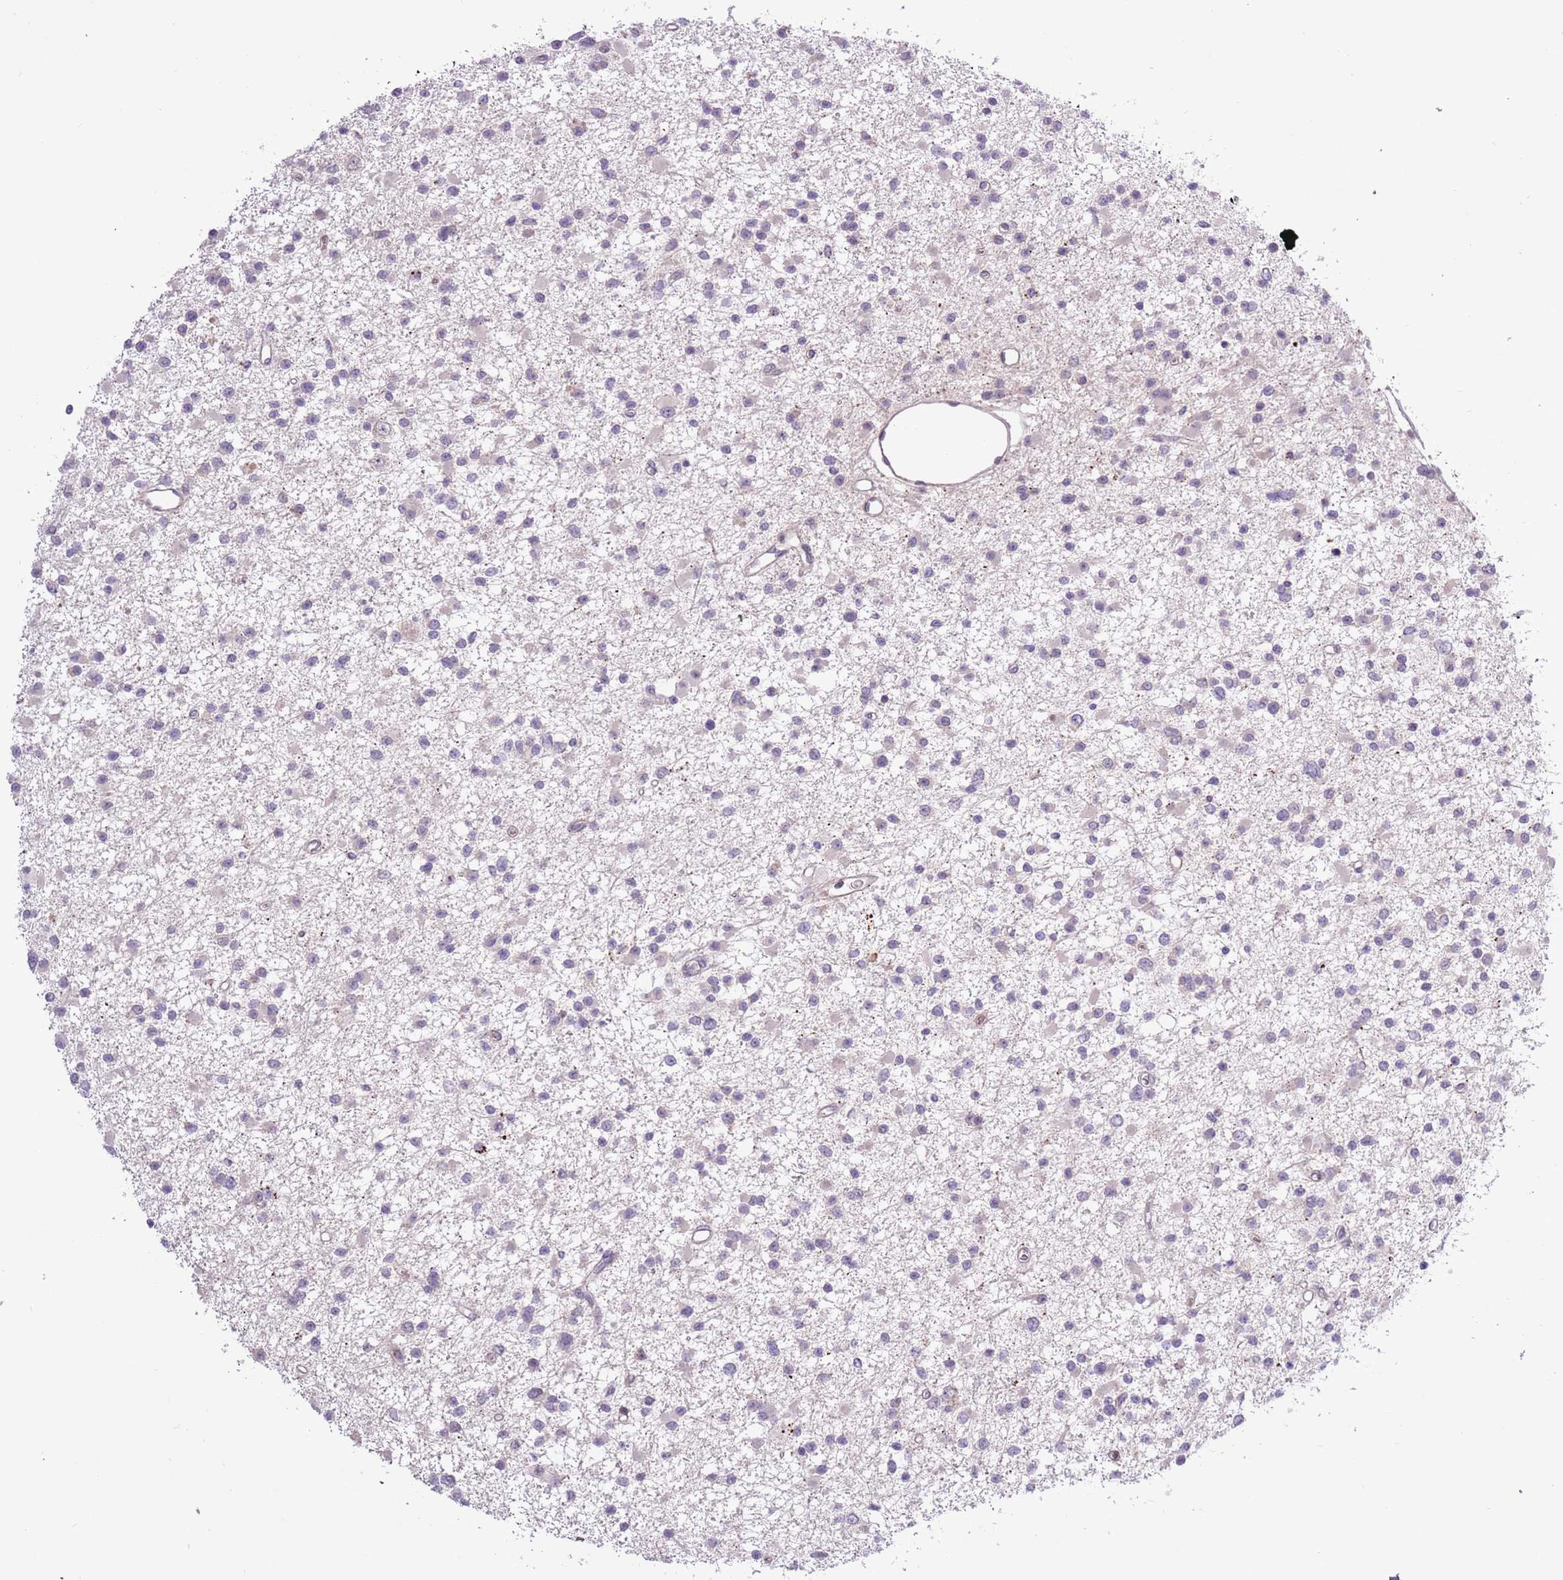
{"staining": {"intensity": "negative", "quantity": "none", "location": "none"}, "tissue": "glioma", "cell_type": "Tumor cells", "image_type": "cancer", "snomed": [{"axis": "morphology", "description": "Glioma, malignant, Low grade"}, {"axis": "topography", "description": "Brain"}], "caption": "An immunohistochemistry (IHC) image of malignant glioma (low-grade) is shown. There is no staining in tumor cells of malignant glioma (low-grade).", "gene": "SHROOM3", "patient": {"sex": "female", "age": 22}}